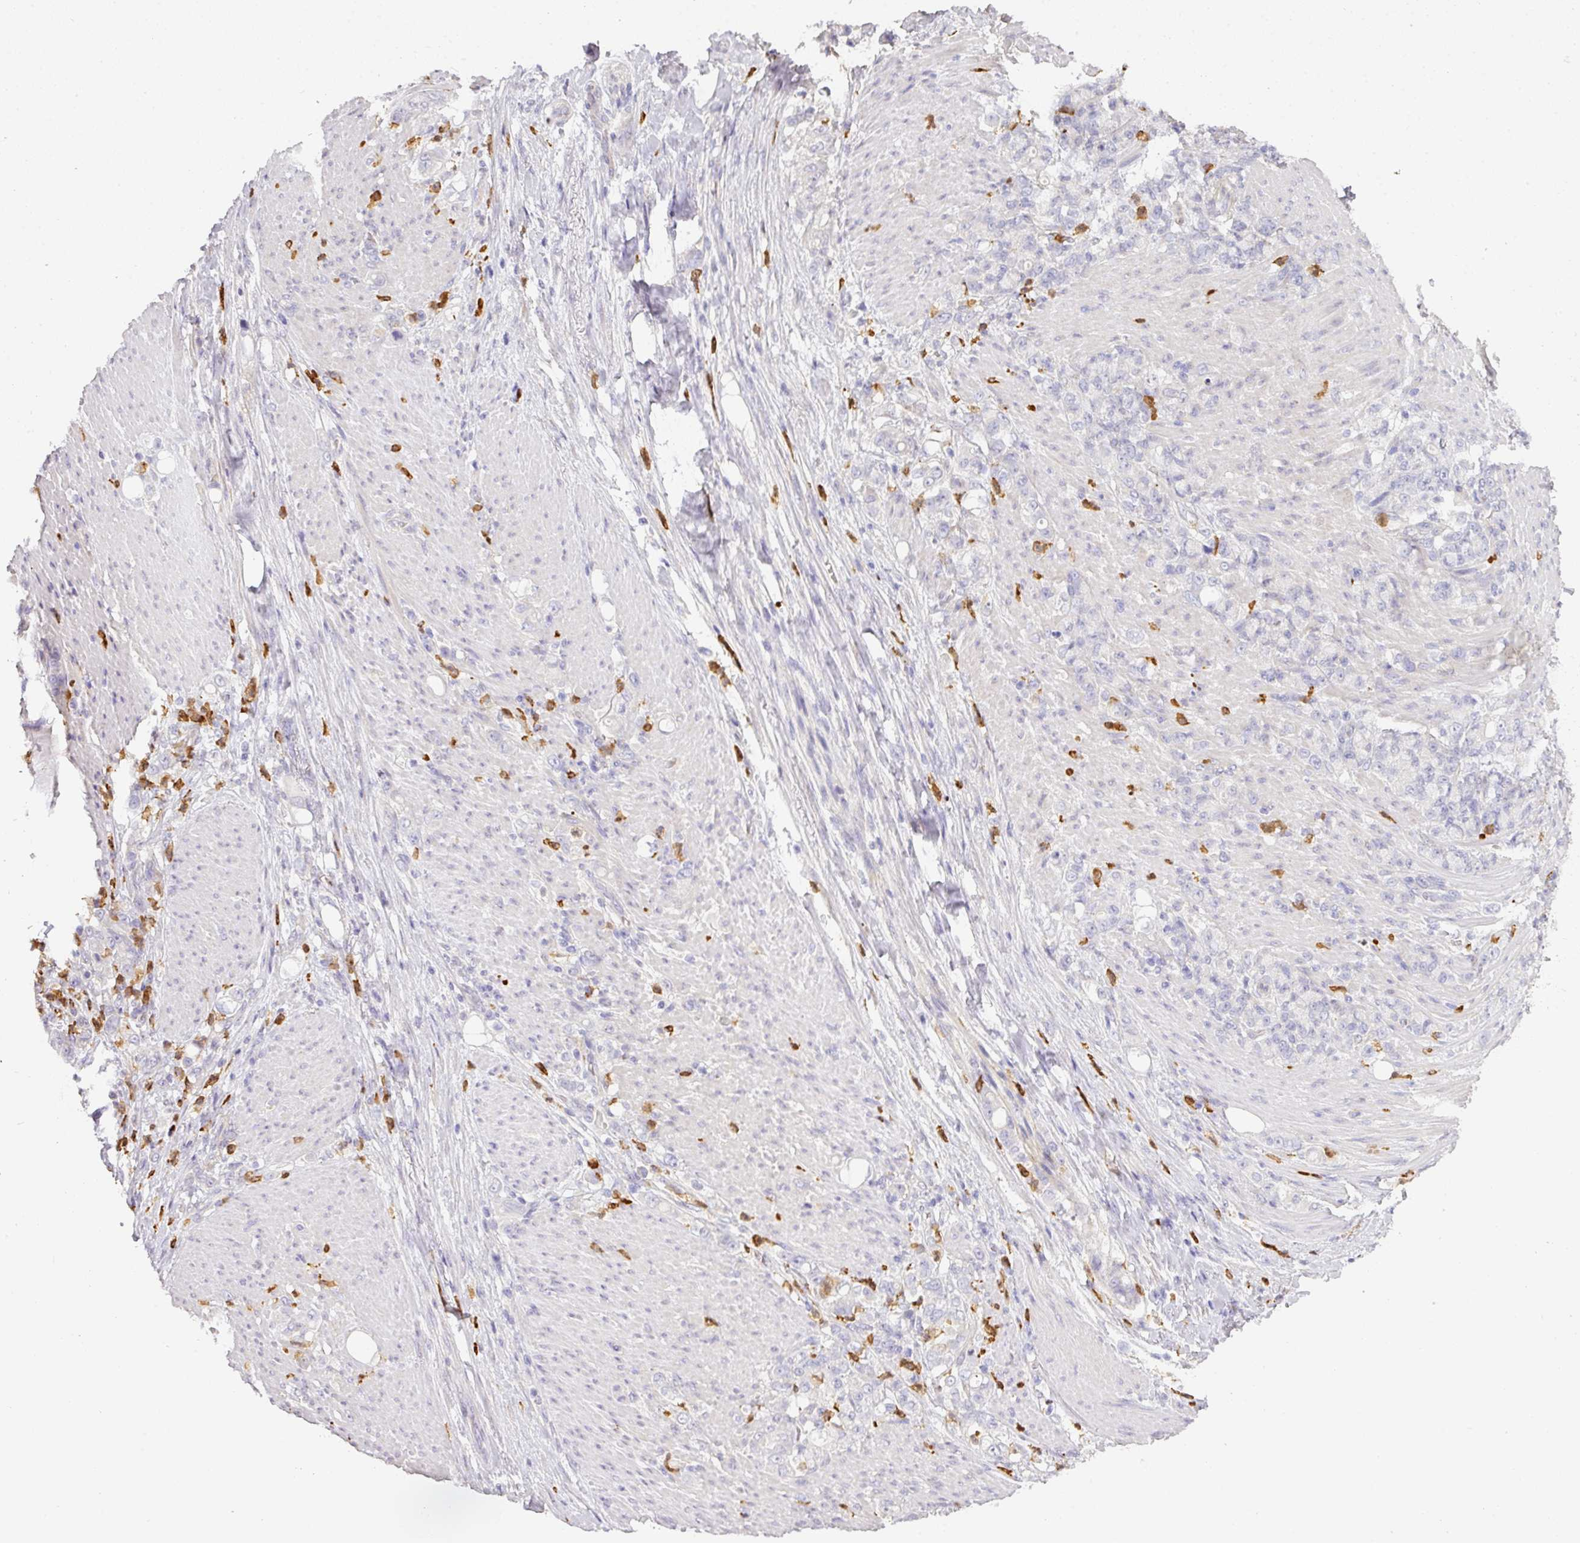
{"staining": {"intensity": "negative", "quantity": "none", "location": "none"}, "tissue": "stomach cancer", "cell_type": "Tumor cells", "image_type": "cancer", "snomed": [{"axis": "morphology", "description": "Adenocarcinoma, NOS"}, {"axis": "topography", "description": "Stomach"}], "caption": "IHC photomicrograph of stomach cancer (adenocarcinoma) stained for a protein (brown), which demonstrates no staining in tumor cells. Nuclei are stained in blue.", "gene": "HHEX", "patient": {"sex": "female", "age": 79}}